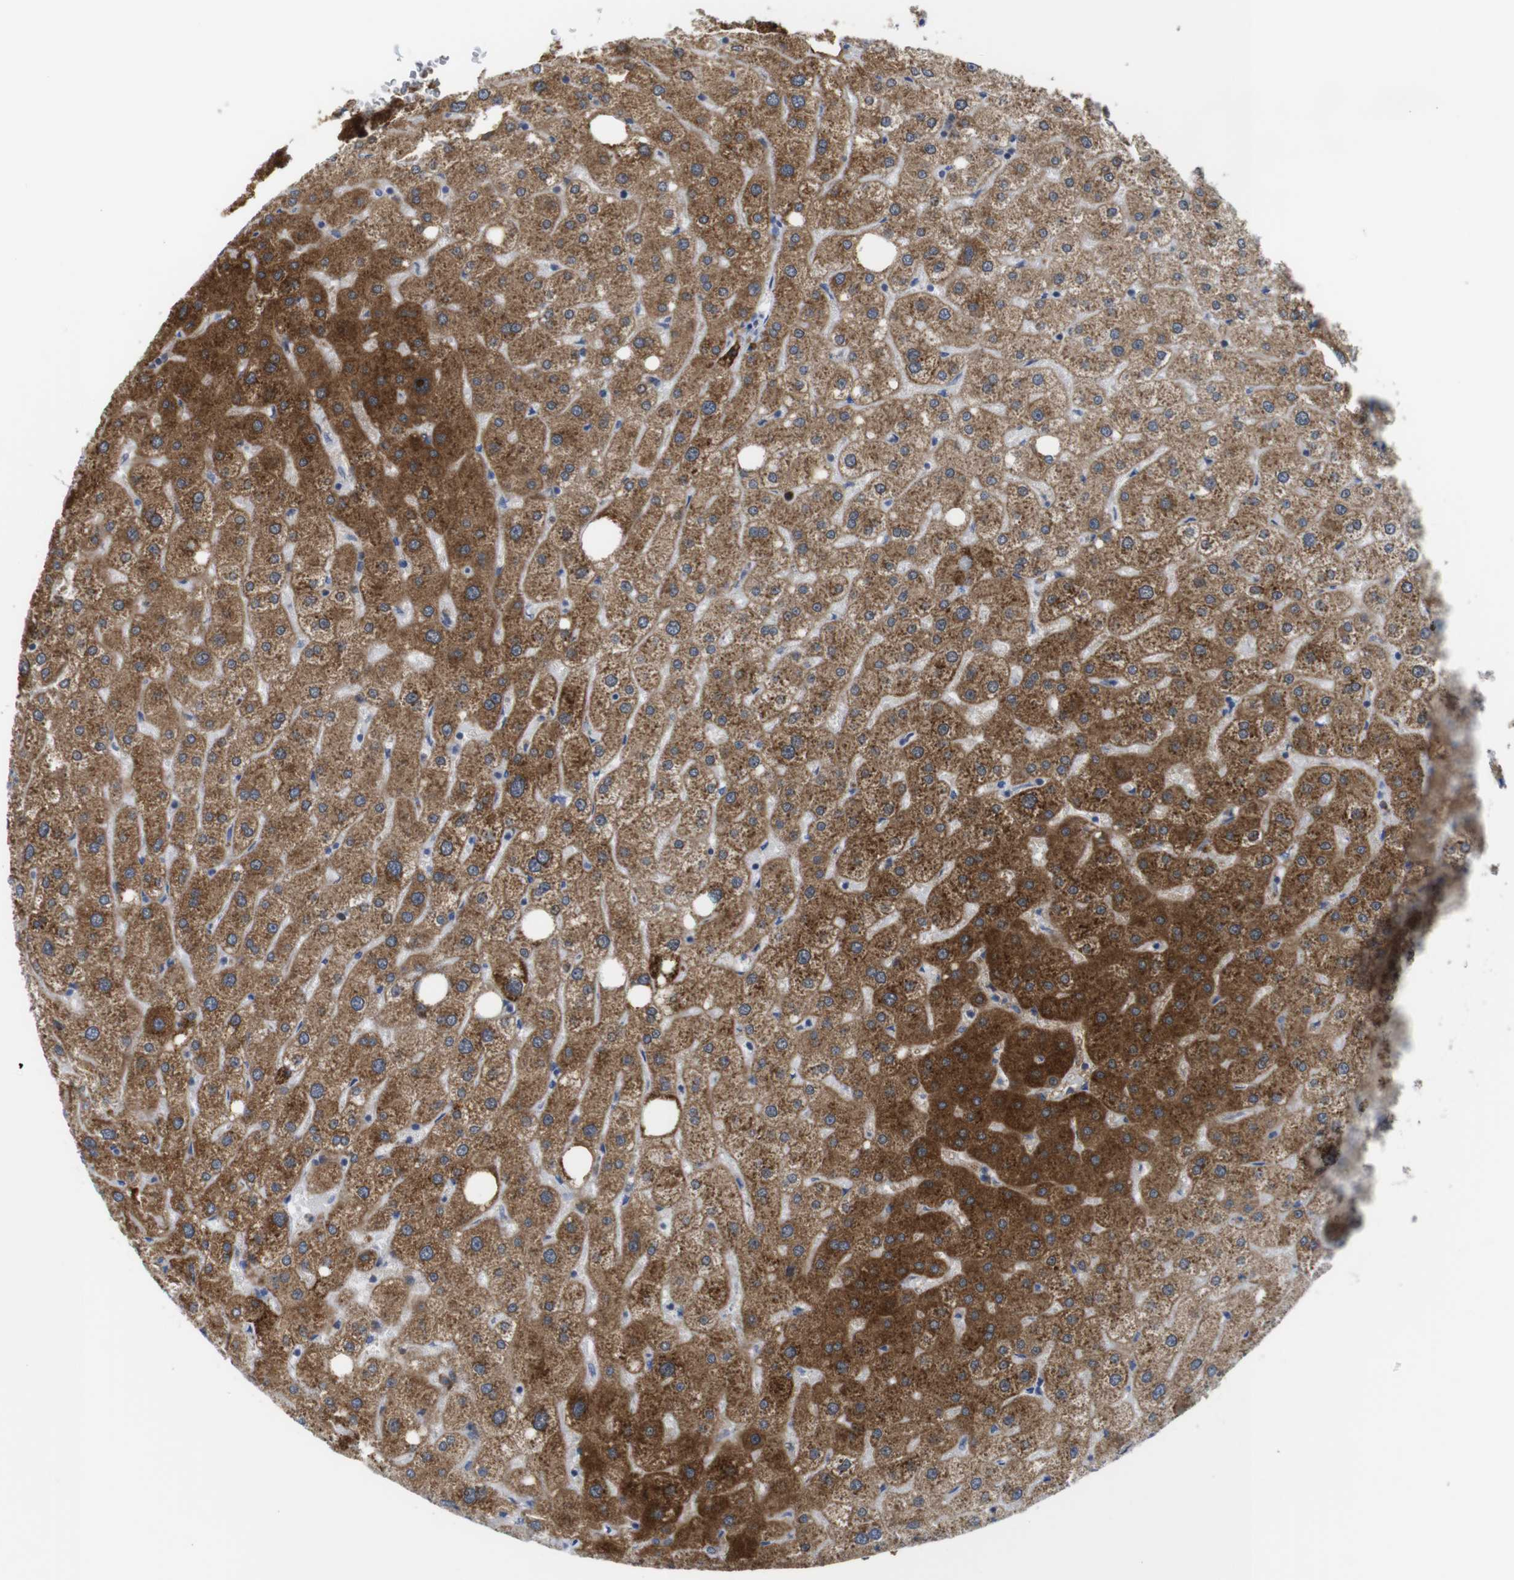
{"staining": {"intensity": "weak", "quantity": "<25%", "location": "cytoplasmic/membranous"}, "tissue": "liver", "cell_type": "Cholangiocytes", "image_type": "normal", "snomed": [{"axis": "morphology", "description": "Normal tissue, NOS"}, {"axis": "topography", "description": "Liver"}], "caption": "IHC photomicrograph of normal human liver stained for a protein (brown), which reveals no expression in cholangiocytes.", "gene": "DDRGK1", "patient": {"sex": "male", "age": 73}}